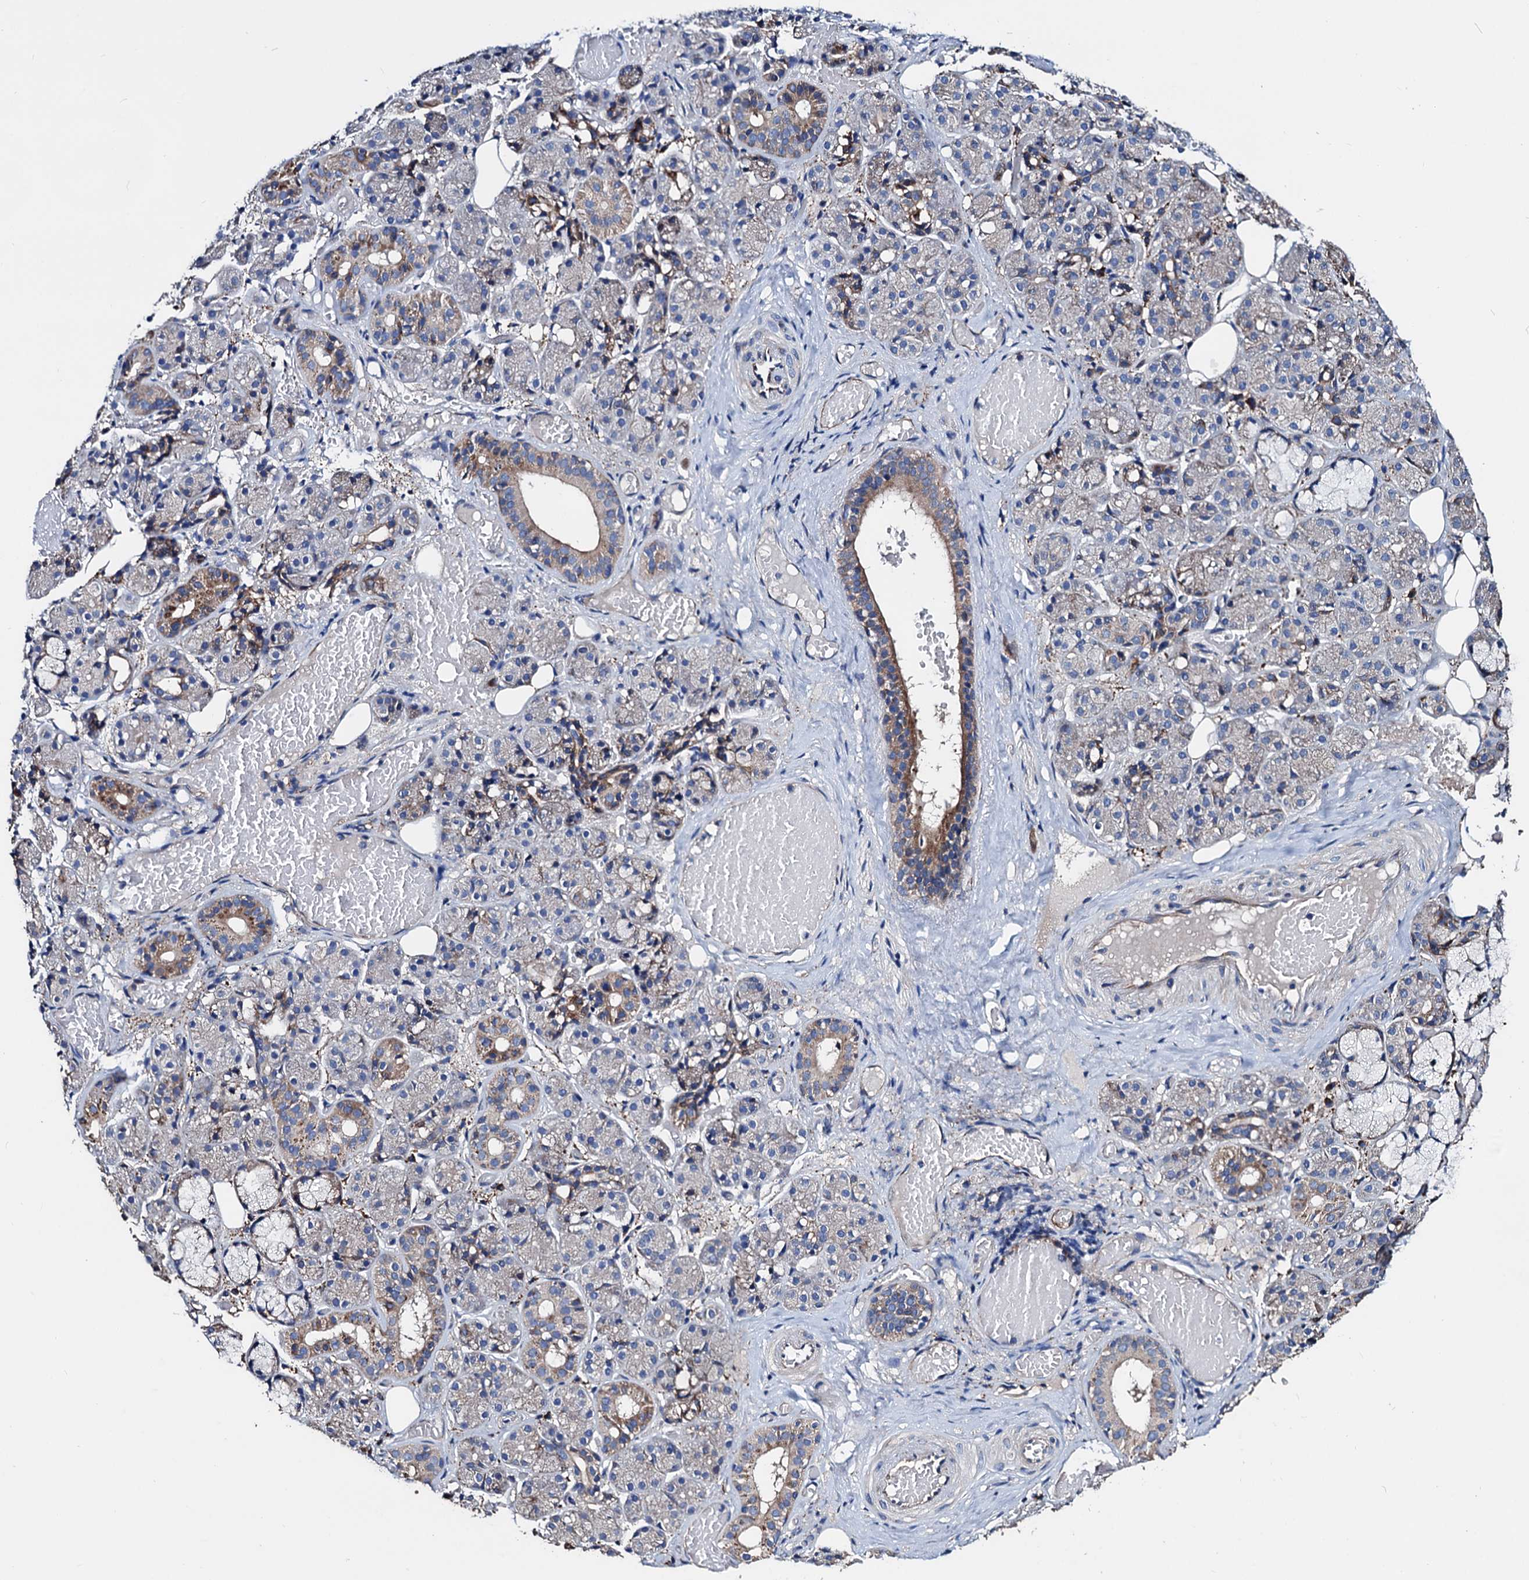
{"staining": {"intensity": "moderate", "quantity": "<25%", "location": "cytoplasmic/membranous"}, "tissue": "salivary gland", "cell_type": "Glandular cells", "image_type": "normal", "snomed": [{"axis": "morphology", "description": "Normal tissue, NOS"}, {"axis": "topography", "description": "Salivary gland"}], "caption": "This micrograph reveals benign salivary gland stained with immunohistochemistry to label a protein in brown. The cytoplasmic/membranous of glandular cells show moderate positivity for the protein. Nuclei are counter-stained blue.", "gene": "AKAP11", "patient": {"sex": "male", "age": 63}}